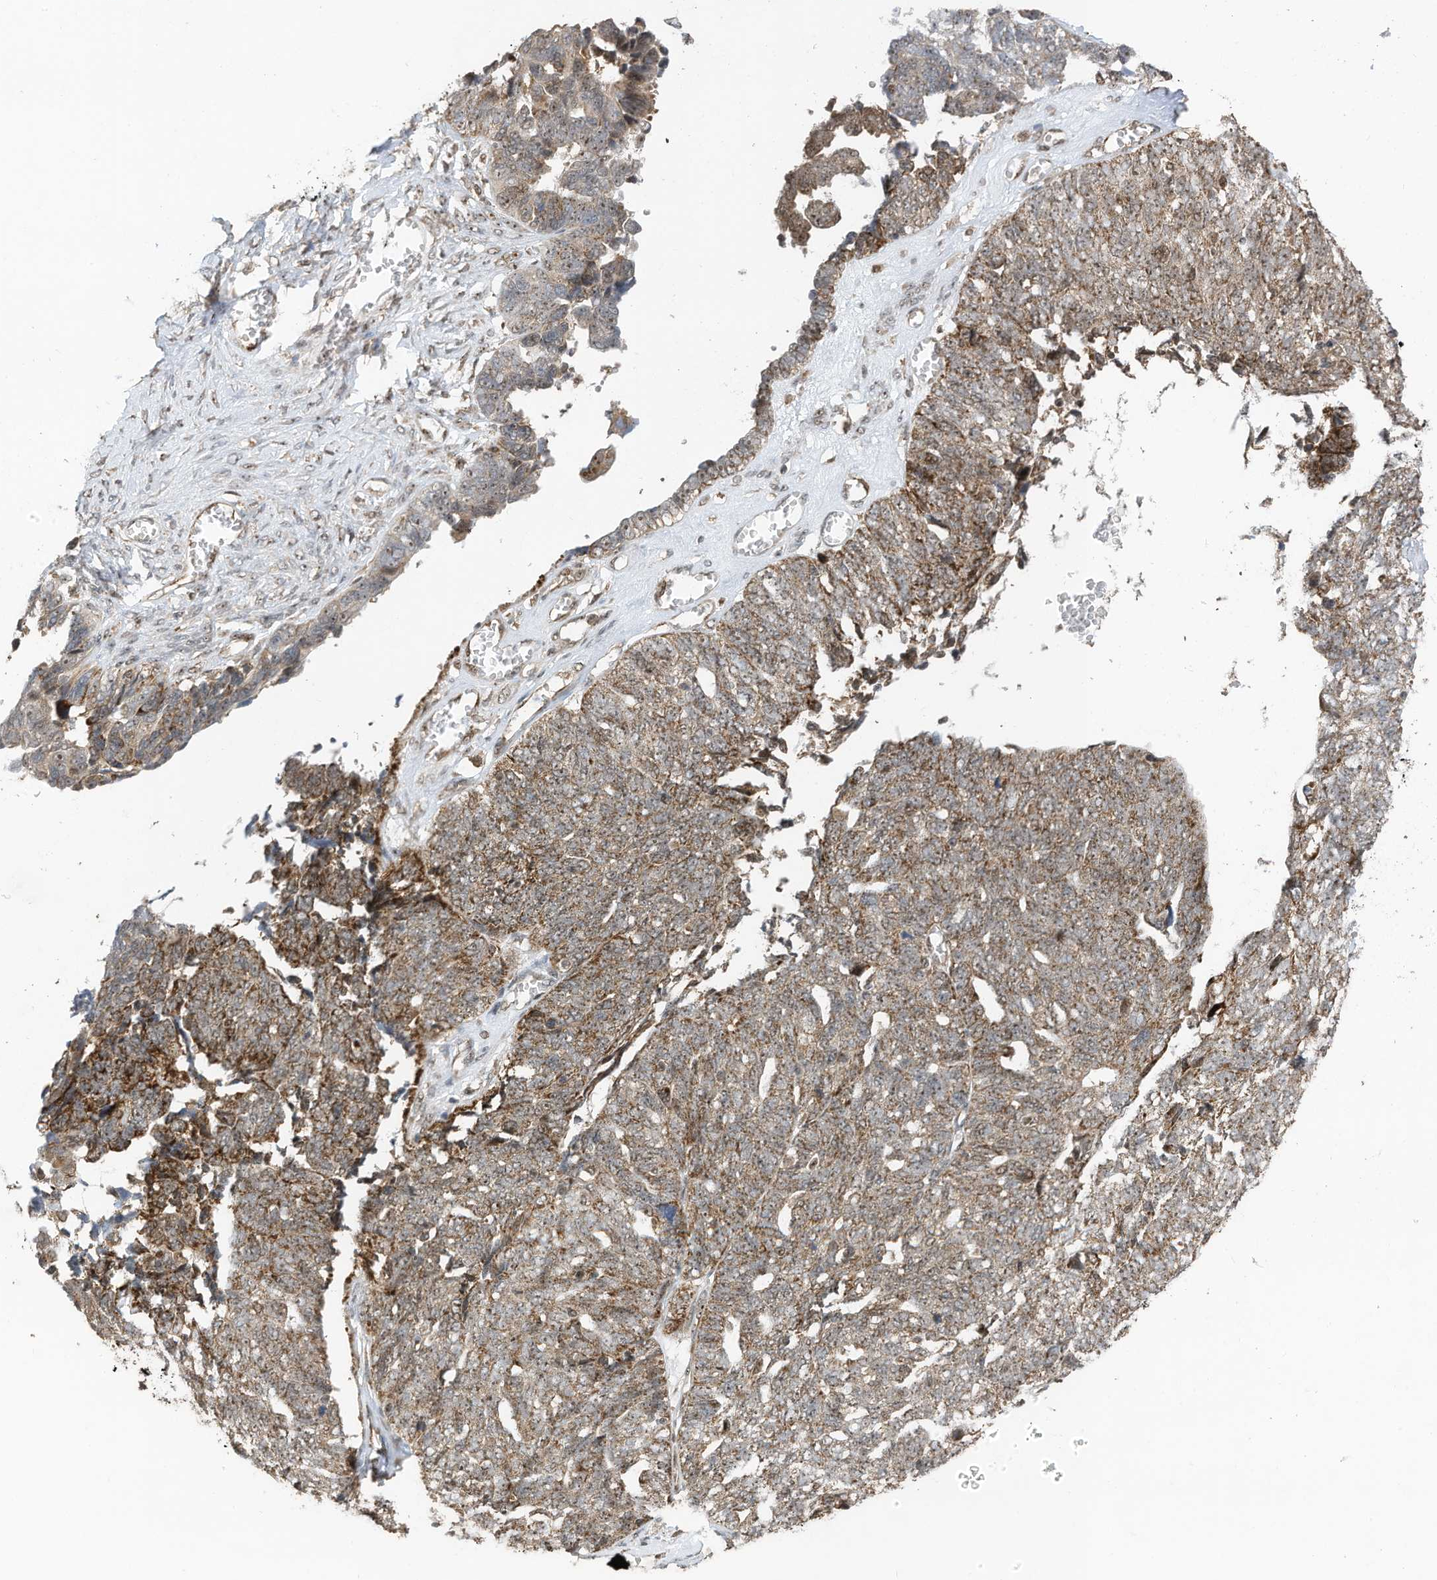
{"staining": {"intensity": "moderate", "quantity": ">75%", "location": "cytoplasmic/membranous"}, "tissue": "ovarian cancer", "cell_type": "Tumor cells", "image_type": "cancer", "snomed": [{"axis": "morphology", "description": "Cystadenocarcinoma, serous, NOS"}, {"axis": "topography", "description": "Ovary"}], "caption": "This histopathology image displays immunohistochemistry (IHC) staining of human serous cystadenocarcinoma (ovarian), with medium moderate cytoplasmic/membranous positivity in approximately >75% of tumor cells.", "gene": "ERLEC1", "patient": {"sex": "female", "age": 79}}